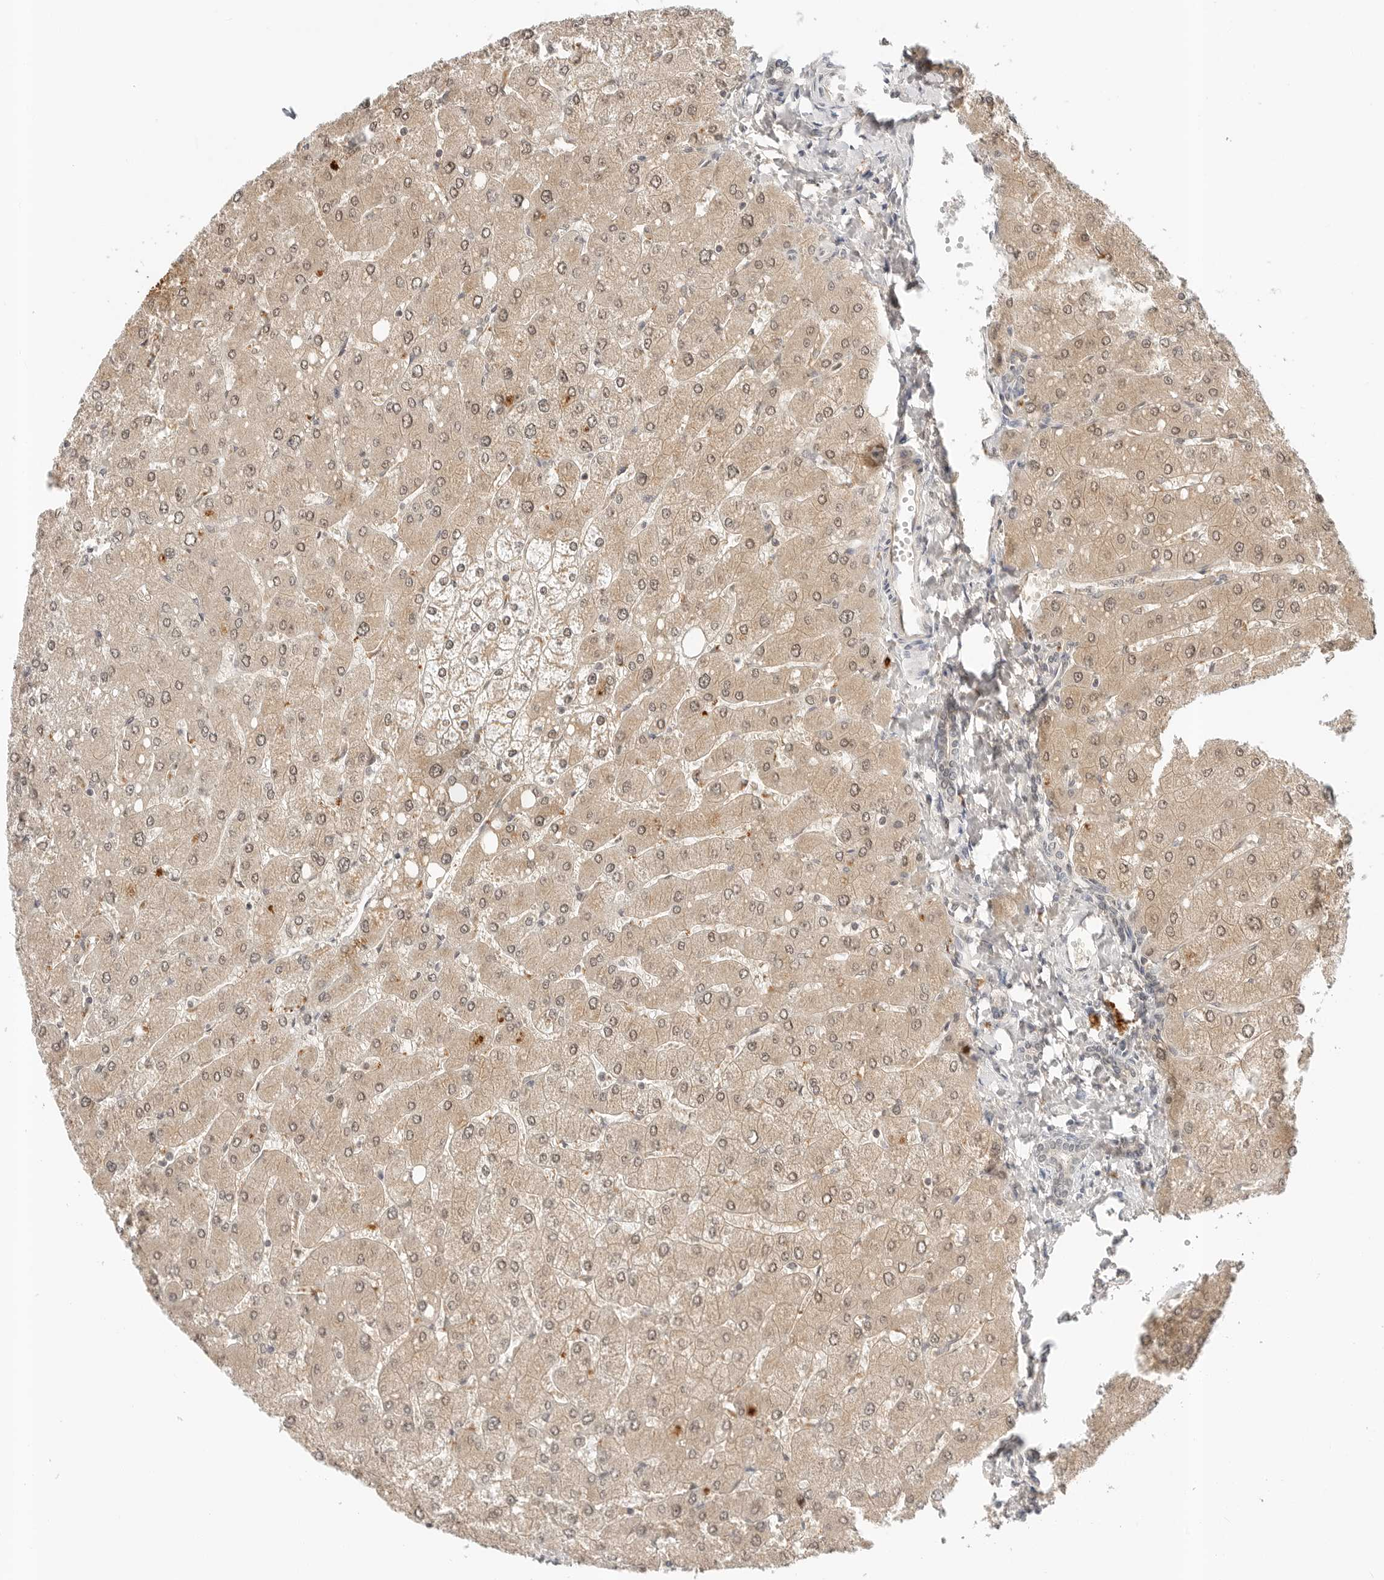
{"staining": {"intensity": "negative", "quantity": "none", "location": "none"}, "tissue": "liver", "cell_type": "Cholangiocytes", "image_type": "normal", "snomed": [{"axis": "morphology", "description": "Normal tissue, NOS"}, {"axis": "topography", "description": "Liver"}], "caption": "An immunohistochemistry (IHC) histopathology image of unremarkable liver is shown. There is no staining in cholangiocytes of liver. Brightfield microscopy of IHC stained with DAB (3,3'-diaminobenzidine) (brown) and hematoxylin (blue), captured at high magnification.", "gene": "IL24", "patient": {"sex": "male", "age": 55}}